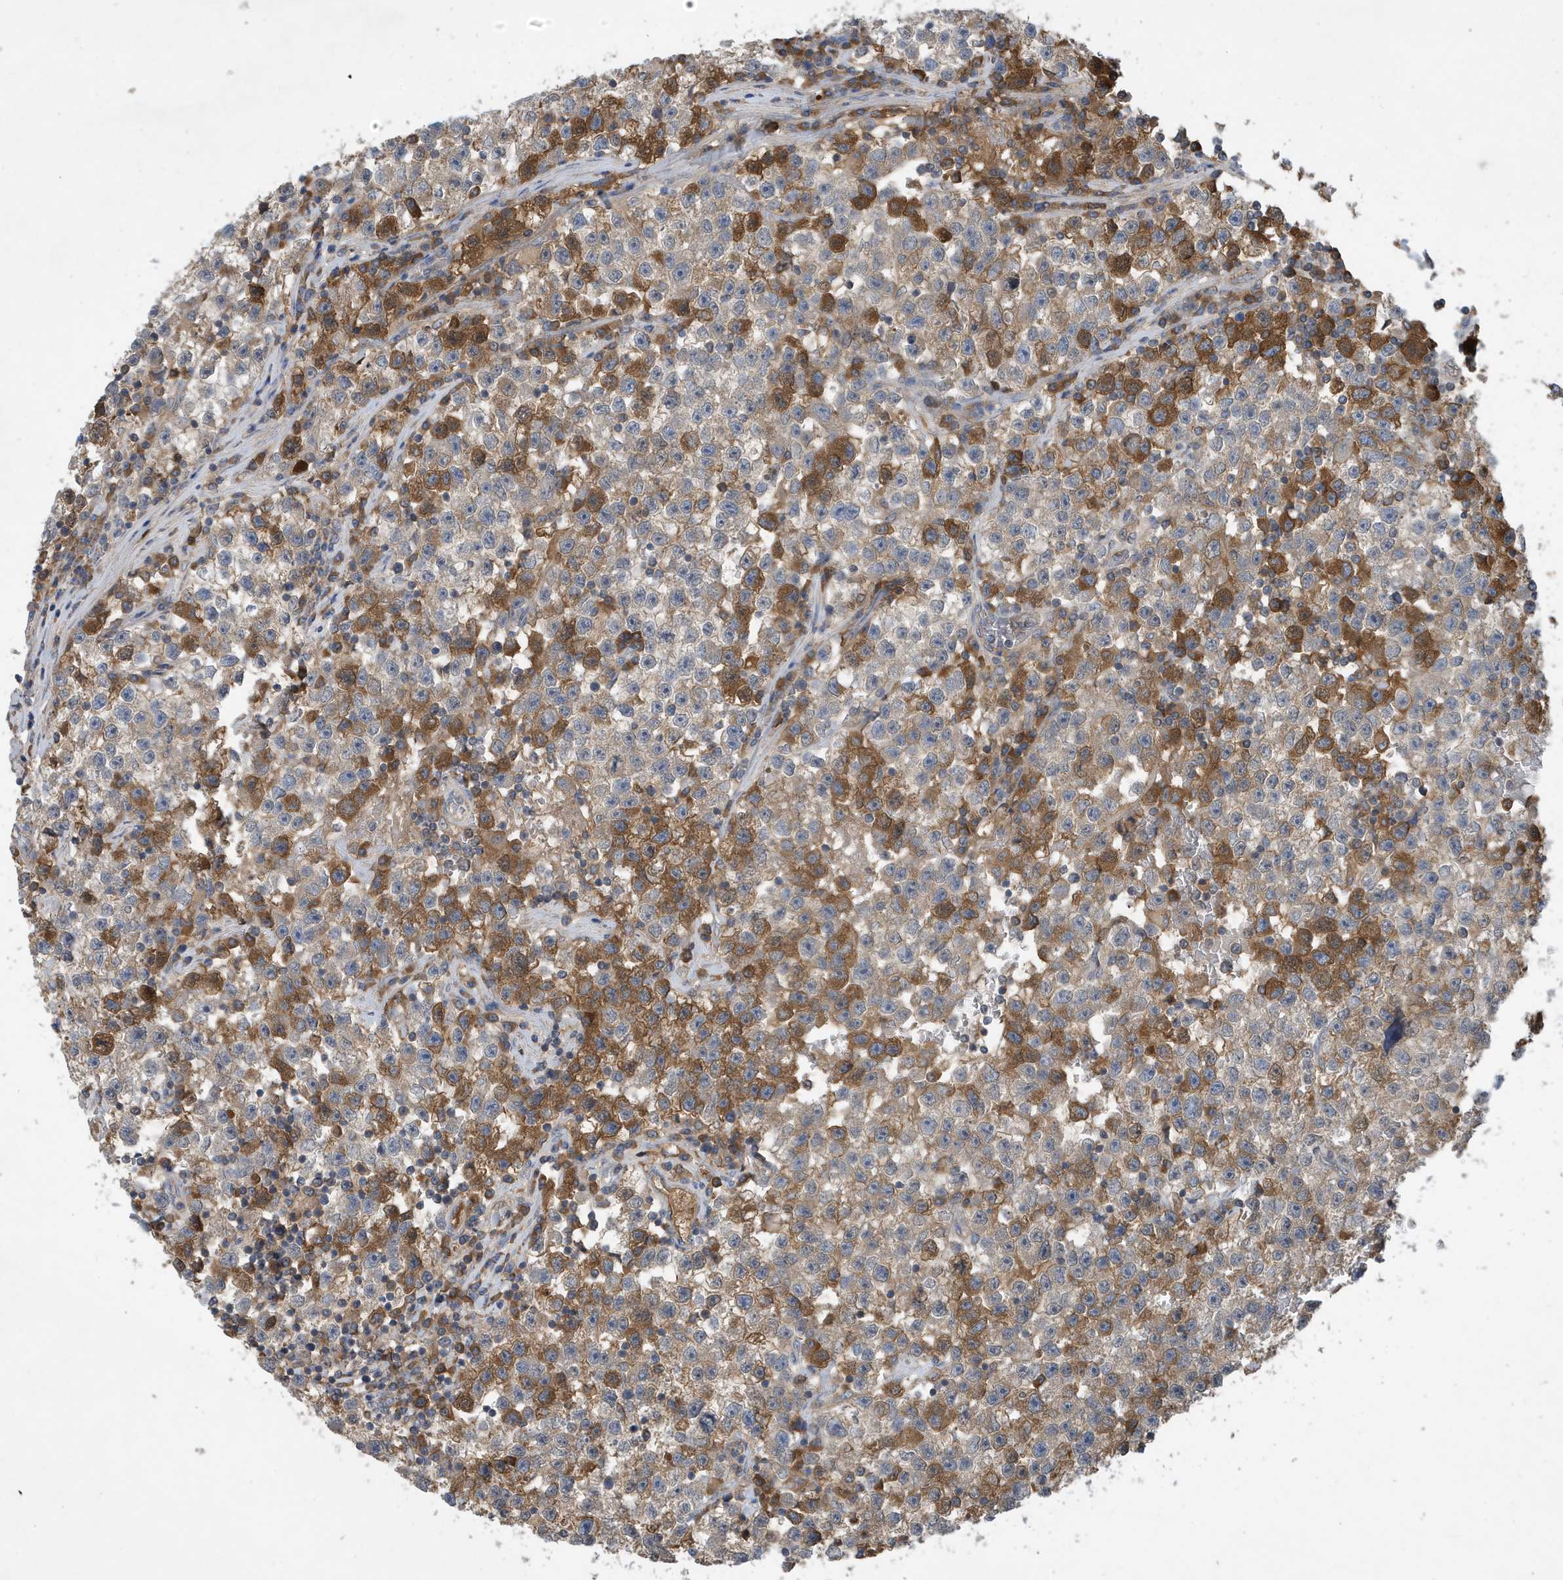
{"staining": {"intensity": "moderate", "quantity": "<25%", "location": "cytoplasmic/membranous"}, "tissue": "testis cancer", "cell_type": "Tumor cells", "image_type": "cancer", "snomed": [{"axis": "morphology", "description": "Seminoma, NOS"}, {"axis": "topography", "description": "Testis"}], "caption": "About <25% of tumor cells in human testis seminoma reveal moderate cytoplasmic/membranous protein expression as visualized by brown immunohistochemical staining.", "gene": "STK19", "patient": {"sex": "male", "age": 22}}